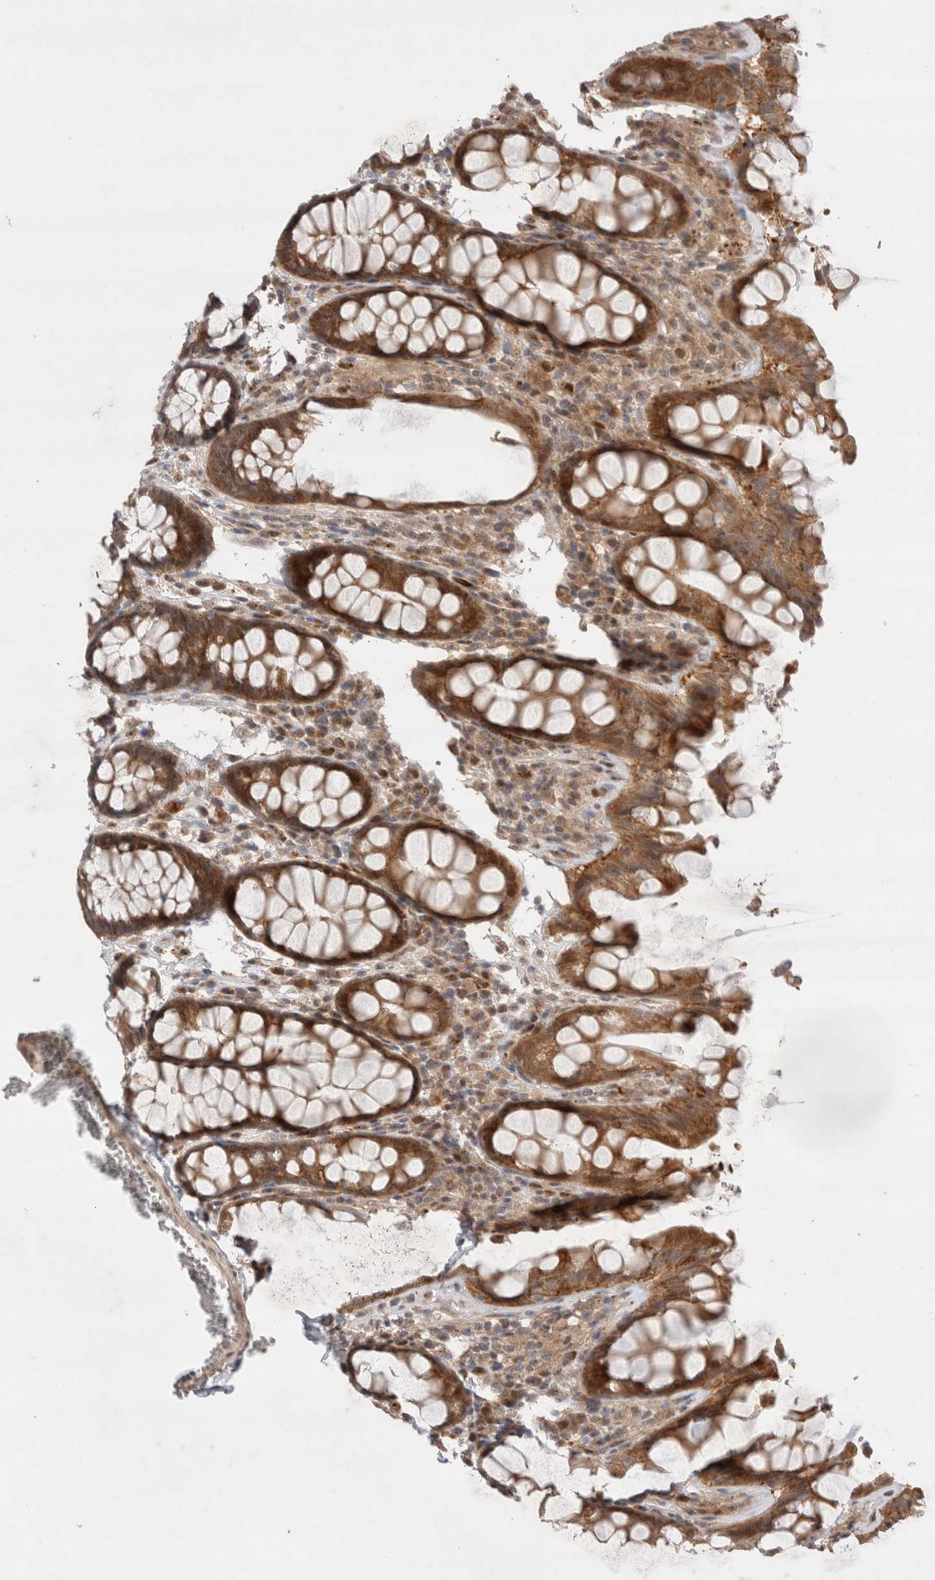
{"staining": {"intensity": "moderate", "quantity": ">75%", "location": "cytoplasmic/membranous"}, "tissue": "rectum", "cell_type": "Glandular cells", "image_type": "normal", "snomed": [{"axis": "morphology", "description": "Normal tissue, NOS"}, {"axis": "topography", "description": "Rectum"}], "caption": "This histopathology image shows normal rectum stained with immunohistochemistry to label a protein in brown. The cytoplasmic/membranous of glandular cells show moderate positivity for the protein. Nuclei are counter-stained blue.", "gene": "SLC29A1", "patient": {"sex": "male", "age": 64}}